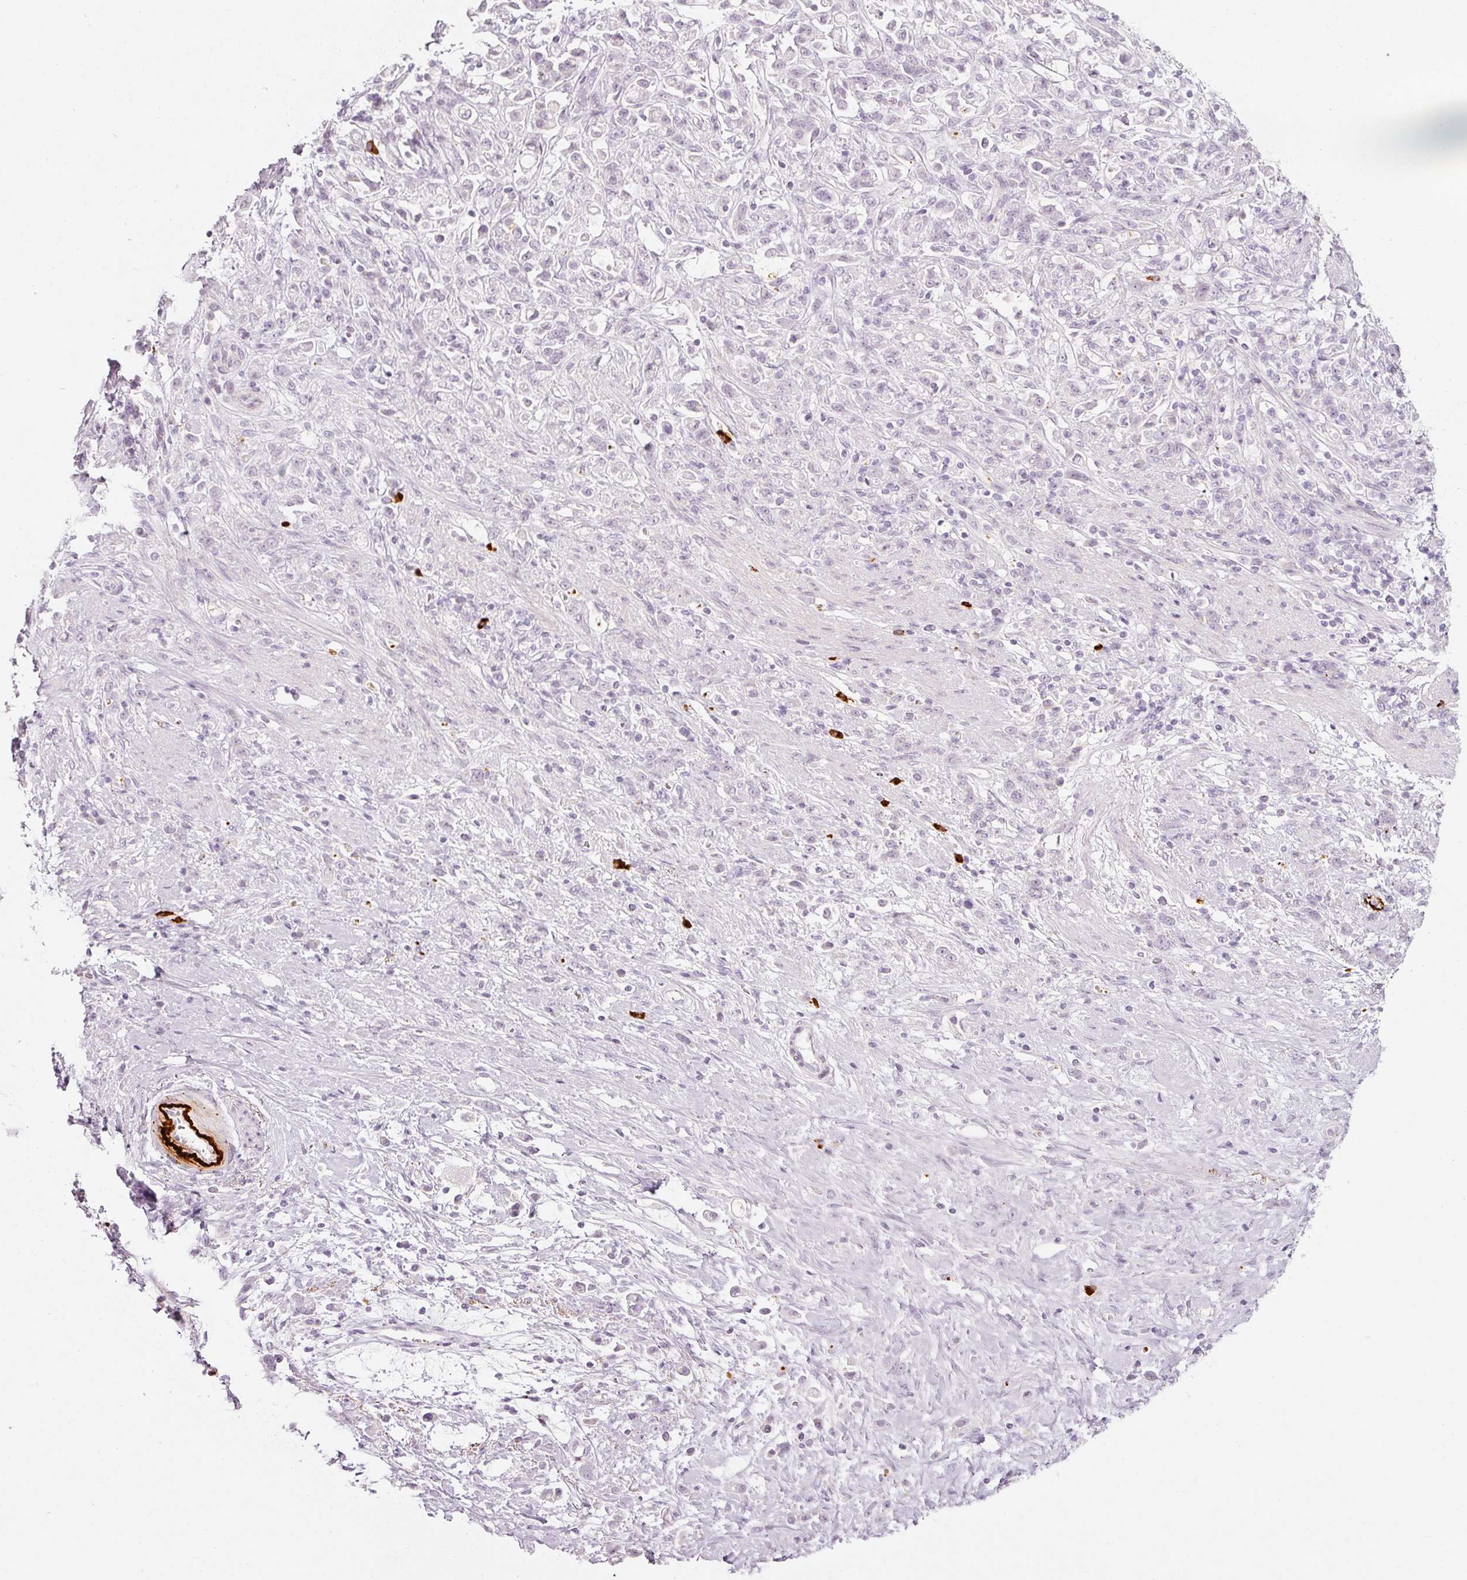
{"staining": {"intensity": "negative", "quantity": "none", "location": "none"}, "tissue": "stomach cancer", "cell_type": "Tumor cells", "image_type": "cancer", "snomed": [{"axis": "morphology", "description": "Adenocarcinoma, NOS"}, {"axis": "topography", "description": "Stomach"}], "caption": "A micrograph of stomach cancer stained for a protein exhibits no brown staining in tumor cells. The staining is performed using DAB (3,3'-diaminobenzidine) brown chromogen with nuclei counter-stained in using hematoxylin.", "gene": "LECT2", "patient": {"sex": "female", "age": 60}}